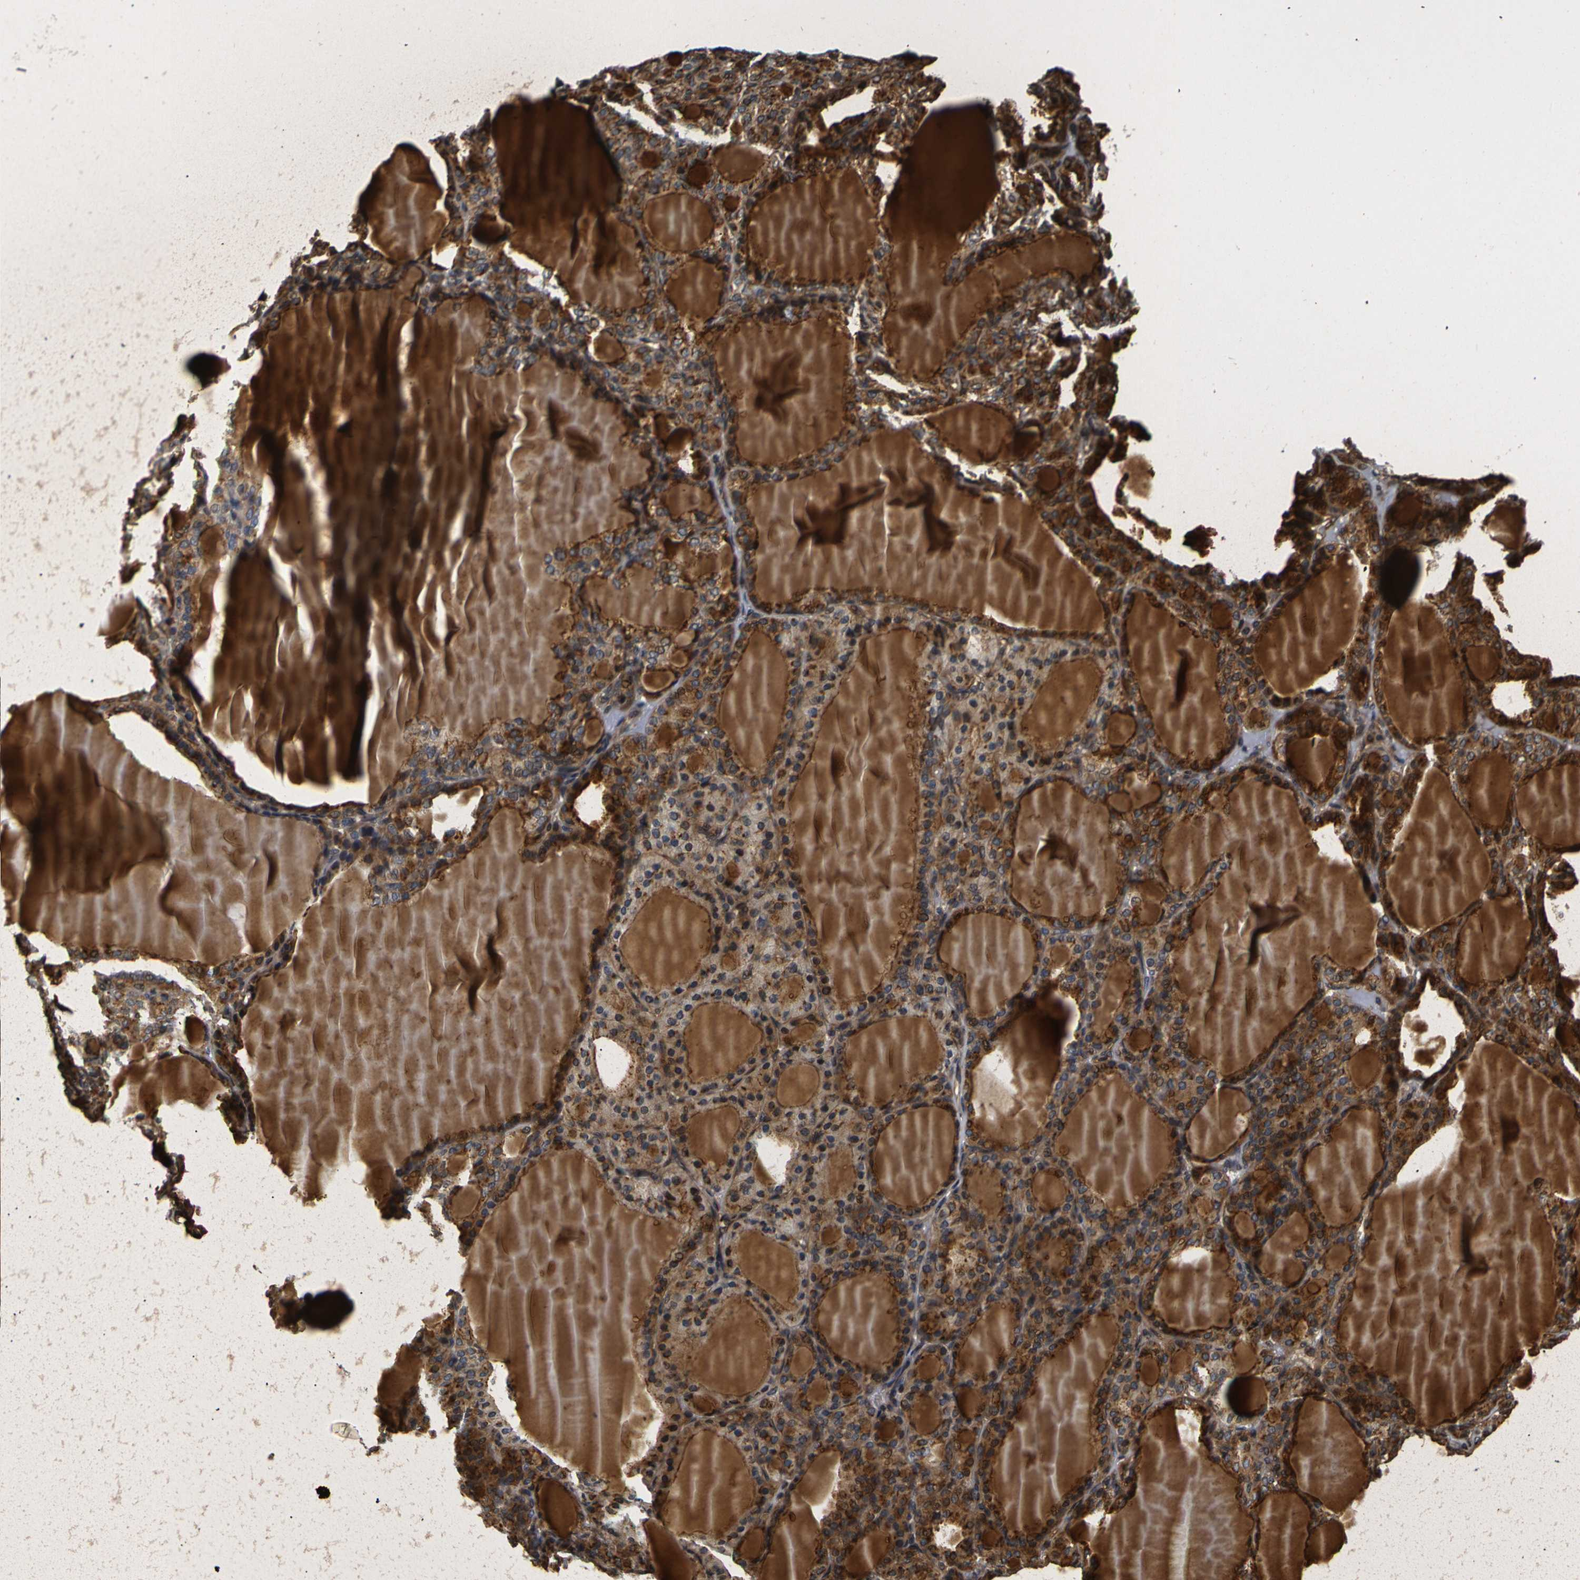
{"staining": {"intensity": "strong", "quantity": ">75%", "location": "cytoplasmic/membranous"}, "tissue": "thyroid gland", "cell_type": "Glandular cells", "image_type": "normal", "snomed": [{"axis": "morphology", "description": "Normal tissue, NOS"}, {"axis": "topography", "description": "Thyroid gland"}], "caption": "Benign thyroid gland exhibits strong cytoplasmic/membranous staining in about >75% of glandular cells, visualized by immunohistochemistry. The staining was performed using DAB (3,3'-diaminobenzidine), with brown indicating positive protein expression. Nuclei are stained blue with hematoxylin.", "gene": "AKAP9", "patient": {"sex": "female", "age": 28}}